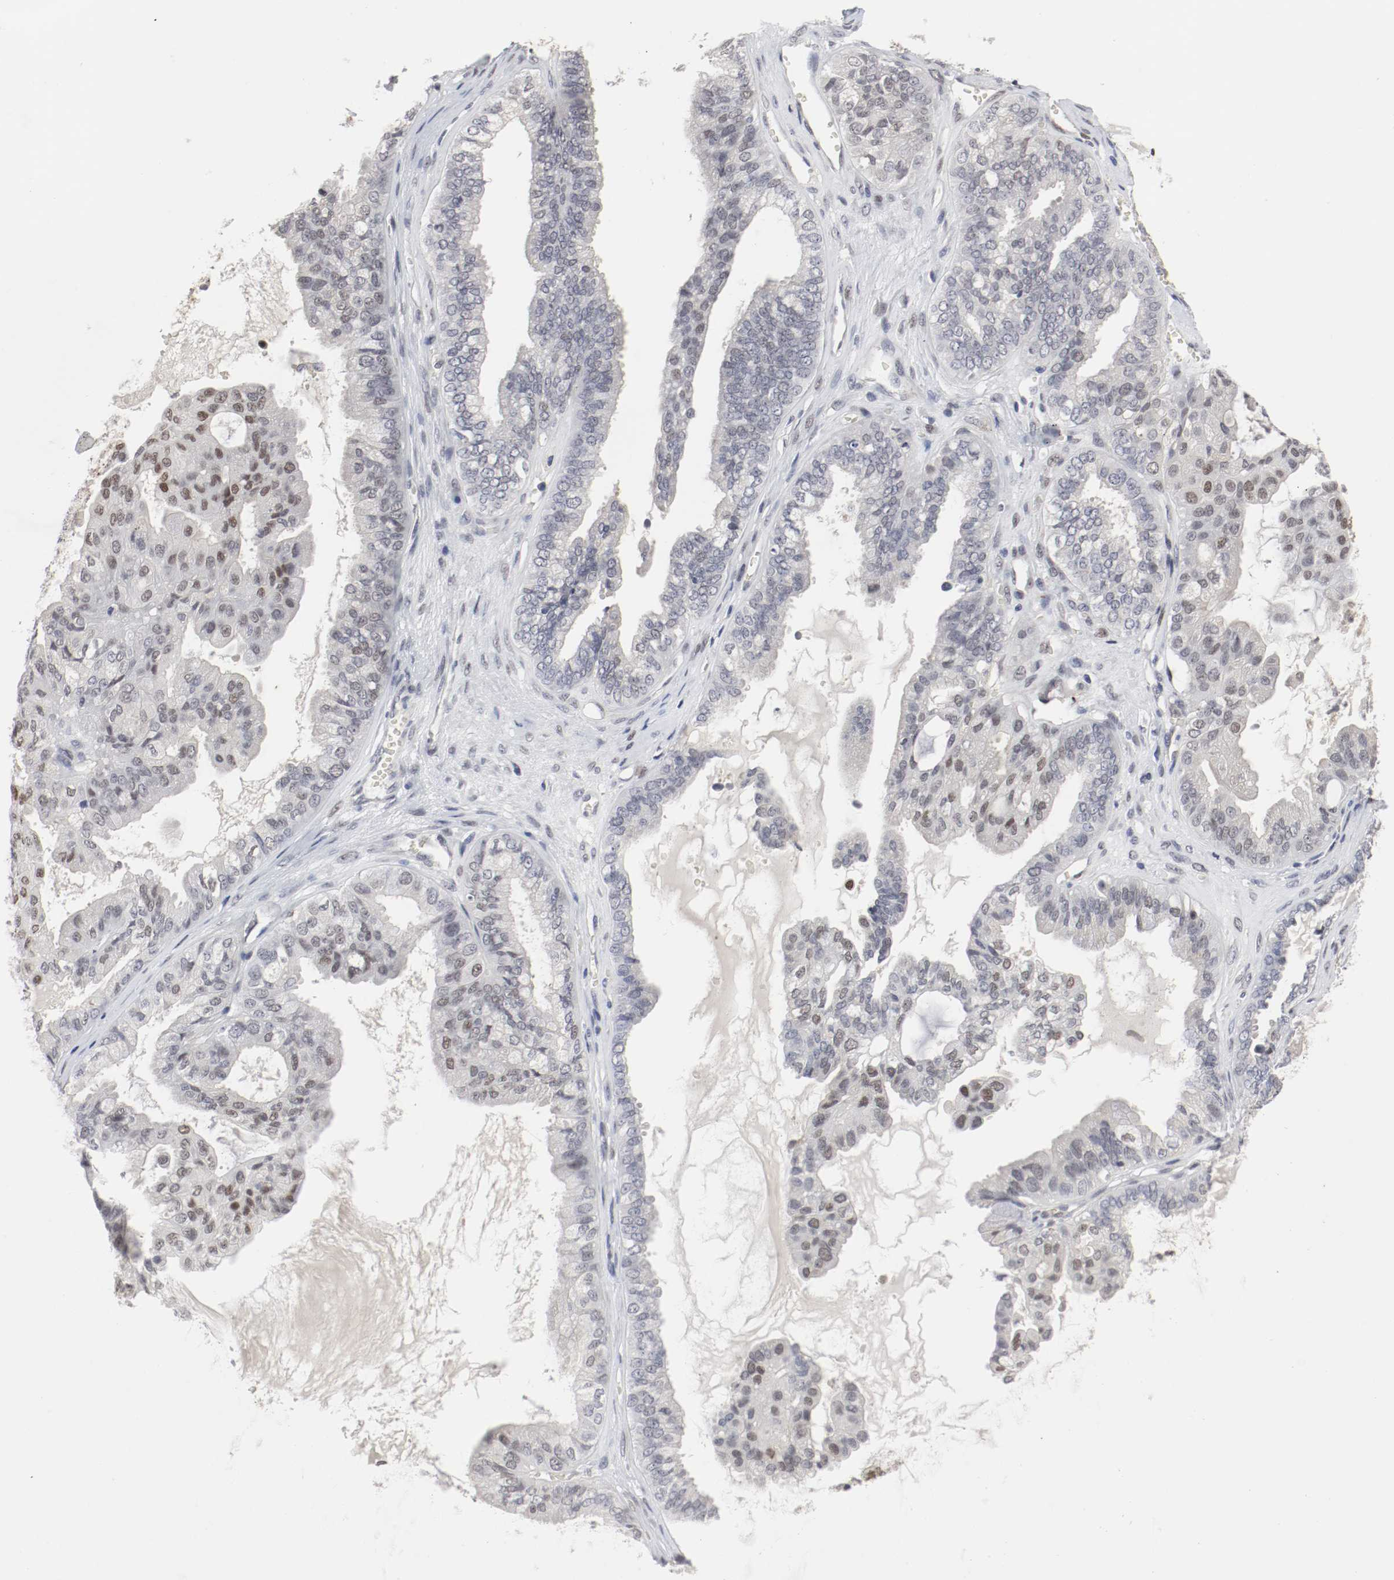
{"staining": {"intensity": "weak", "quantity": "<25%", "location": "nuclear"}, "tissue": "ovarian cancer", "cell_type": "Tumor cells", "image_type": "cancer", "snomed": [{"axis": "morphology", "description": "Carcinoma, NOS"}, {"axis": "morphology", "description": "Carcinoma, endometroid"}, {"axis": "topography", "description": "Ovary"}], "caption": "Immunohistochemistry of carcinoma (ovarian) reveals no expression in tumor cells. (Stains: DAB (3,3'-diaminobenzidine) immunohistochemistry with hematoxylin counter stain, Microscopy: brightfield microscopy at high magnification).", "gene": "JUND", "patient": {"sex": "female", "age": 50}}